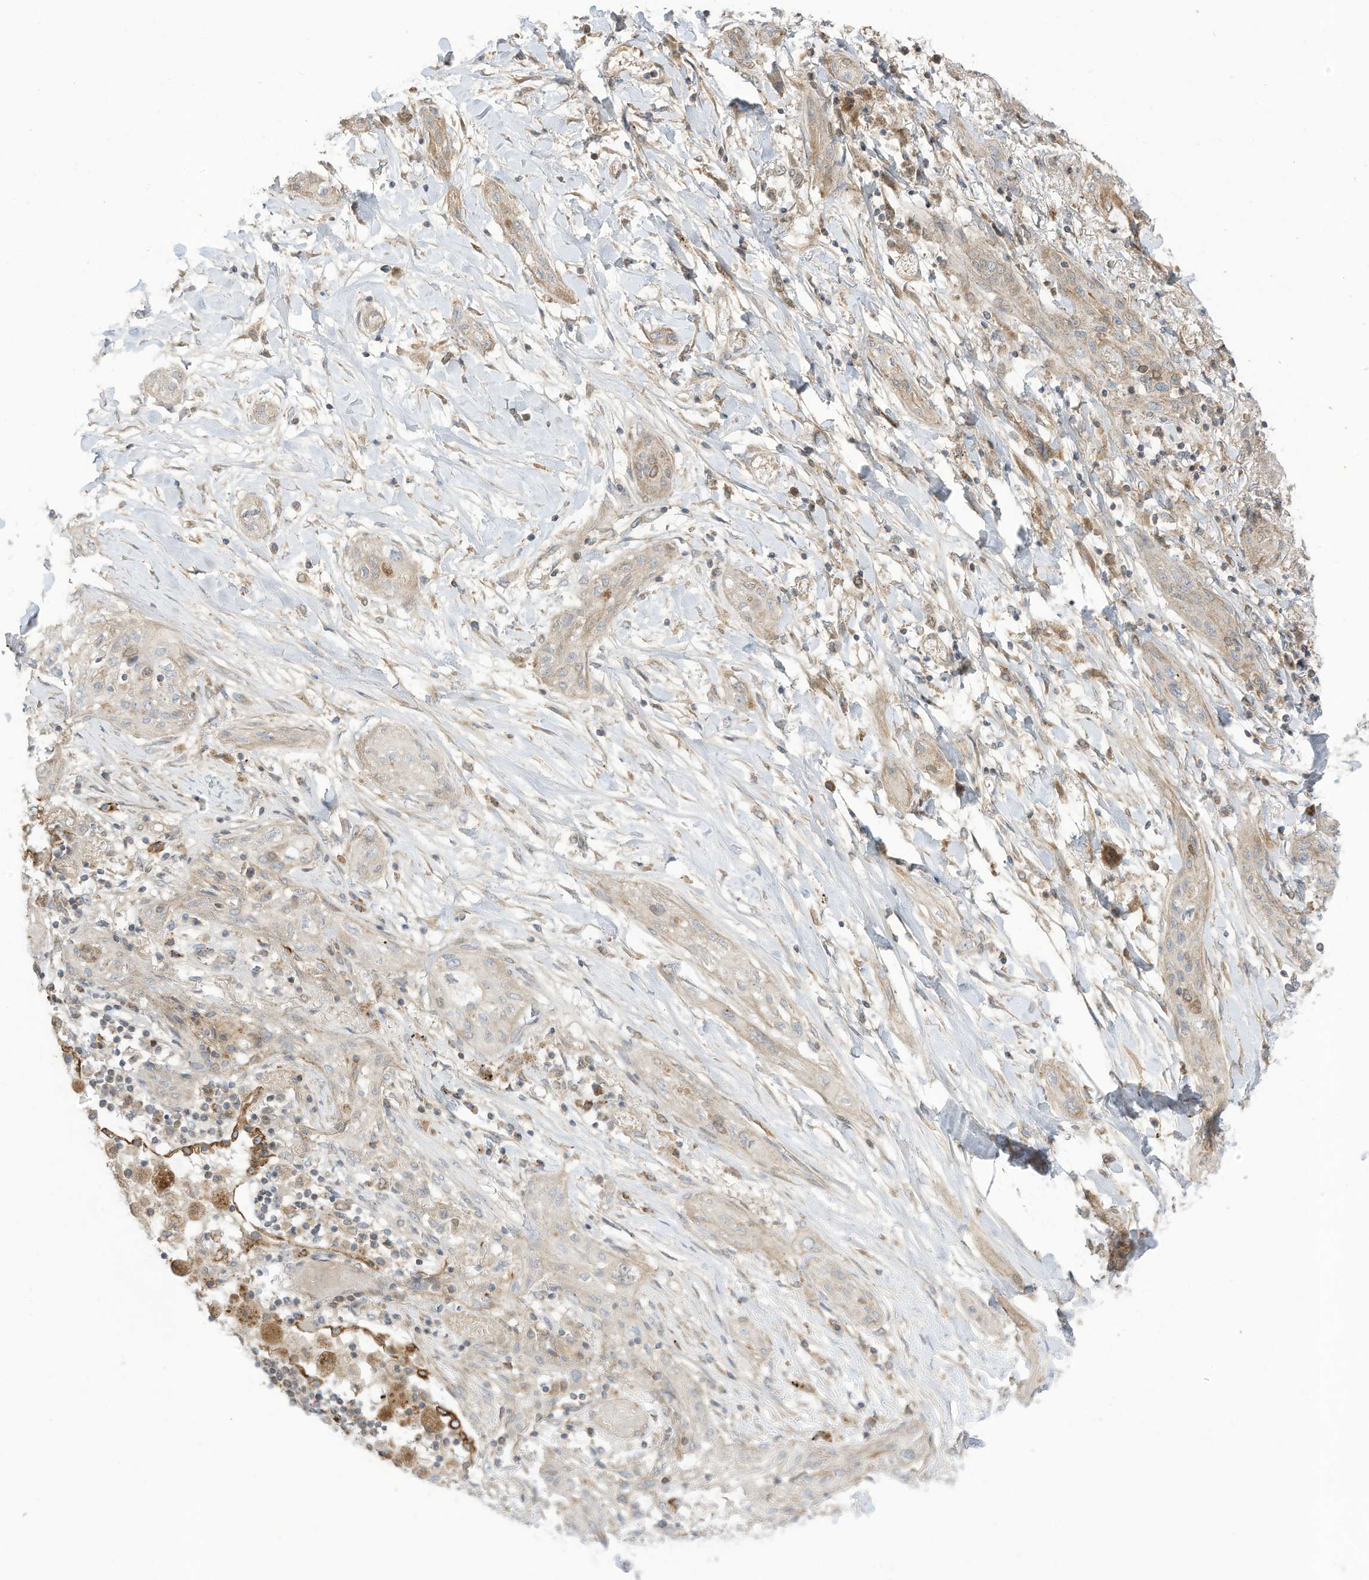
{"staining": {"intensity": "moderate", "quantity": "25%-75%", "location": "cytoplasmic/membranous"}, "tissue": "lung cancer", "cell_type": "Tumor cells", "image_type": "cancer", "snomed": [{"axis": "morphology", "description": "Squamous cell carcinoma, NOS"}, {"axis": "topography", "description": "Lung"}], "caption": "IHC of lung cancer (squamous cell carcinoma) displays medium levels of moderate cytoplasmic/membranous staining in approximately 25%-75% of tumor cells.", "gene": "CGAS", "patient": {"sex": "female", "age": 47}}